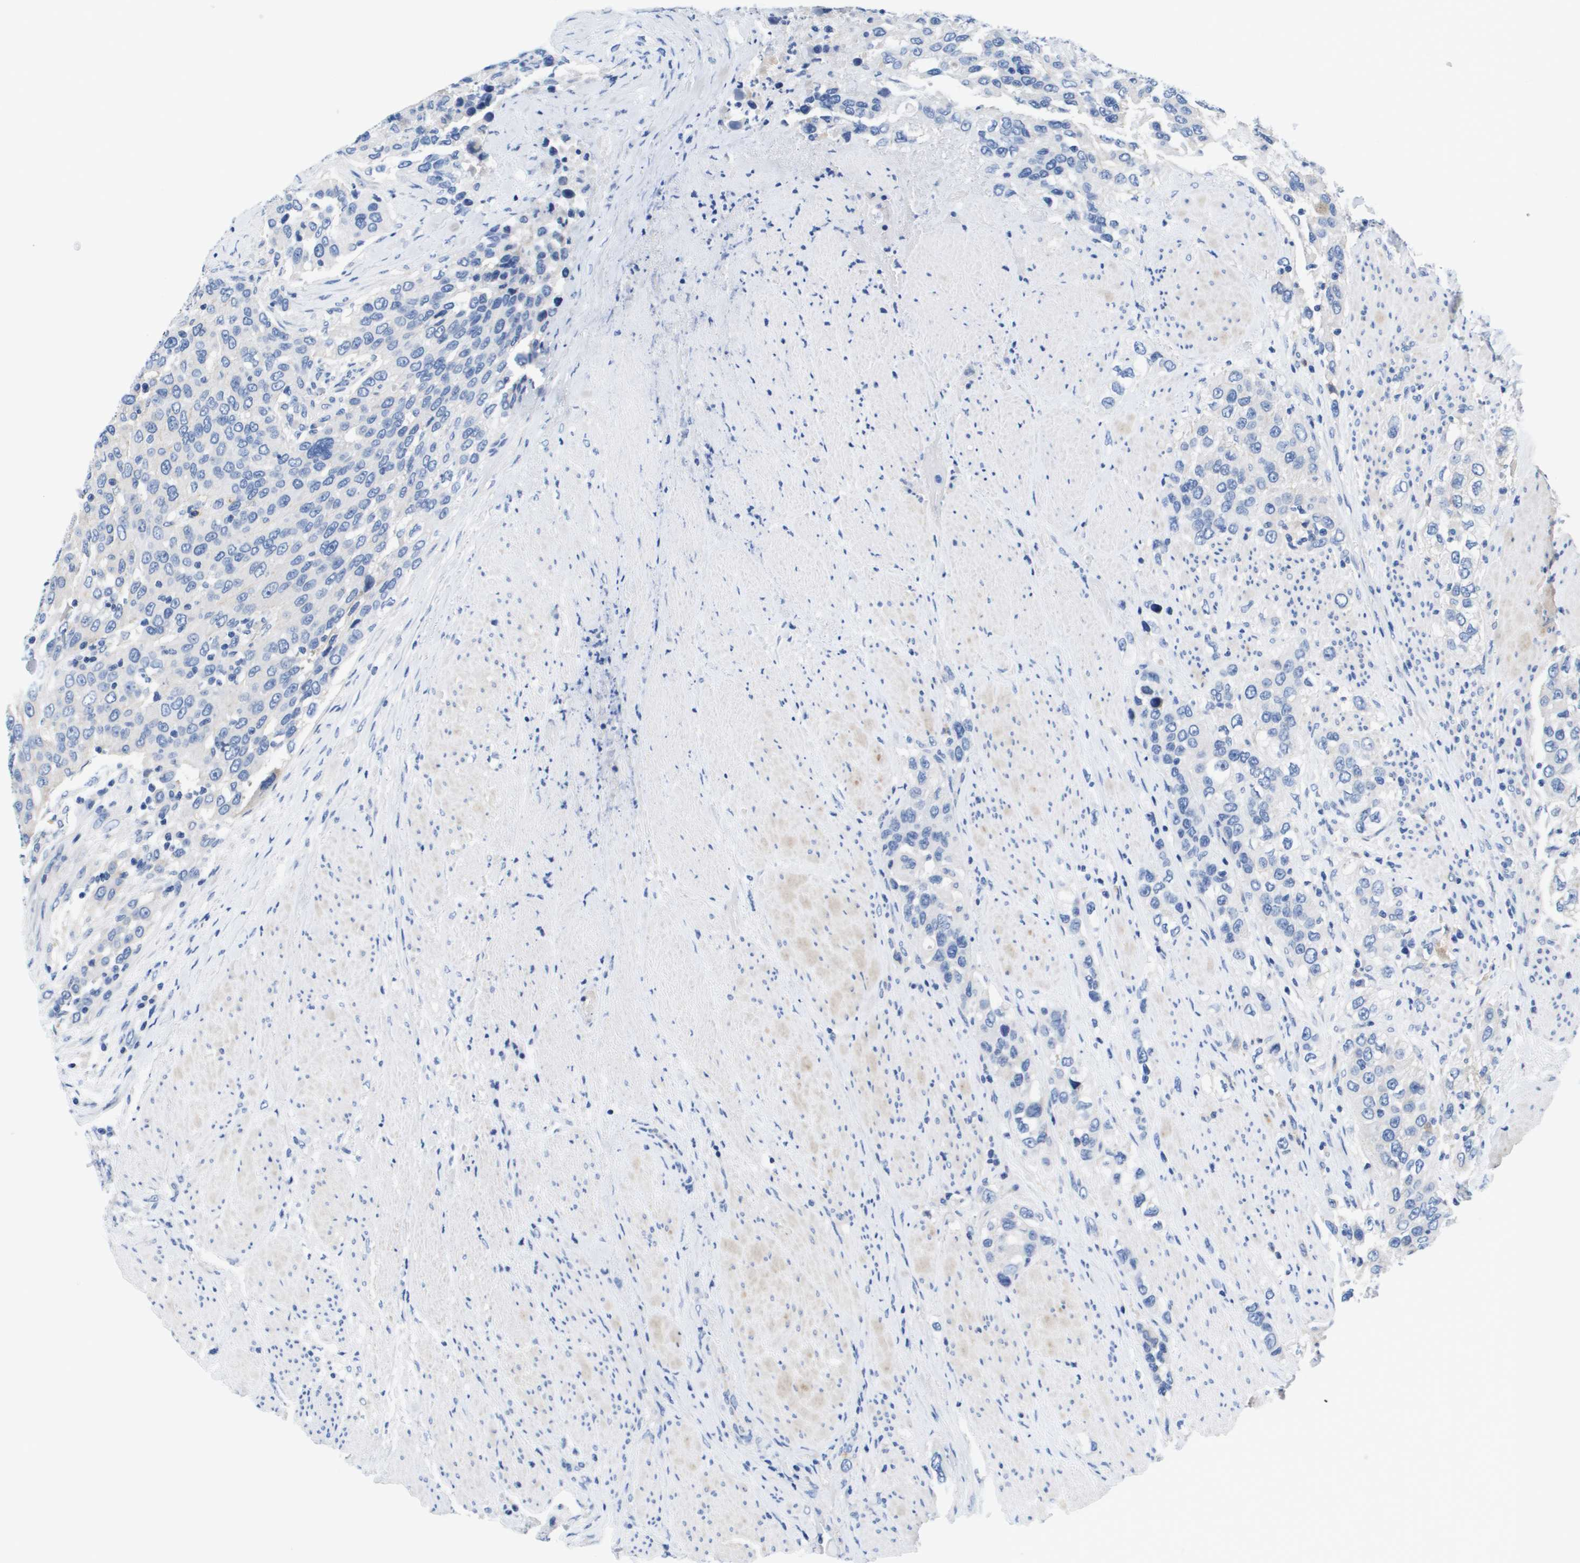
{"staining": {"intensity": "negative", "quantity": "none", "location": "none"}, "tissue": "urothelial cancer", "cell_type": "Tumor cells", "image_type": "cancer", "snomed": [{"axis": "morphology", "description": "Urothelial carcinoma, High grade"}, {"axis": "topography", "description": "Urinary bladder"}], "caption": "A photomicrograph of urothelial cancer stained for a protein exhibits no brown staining in tumor cells.", "gene": "APOA1", "patient": {"sex": "female", "age": 80}}